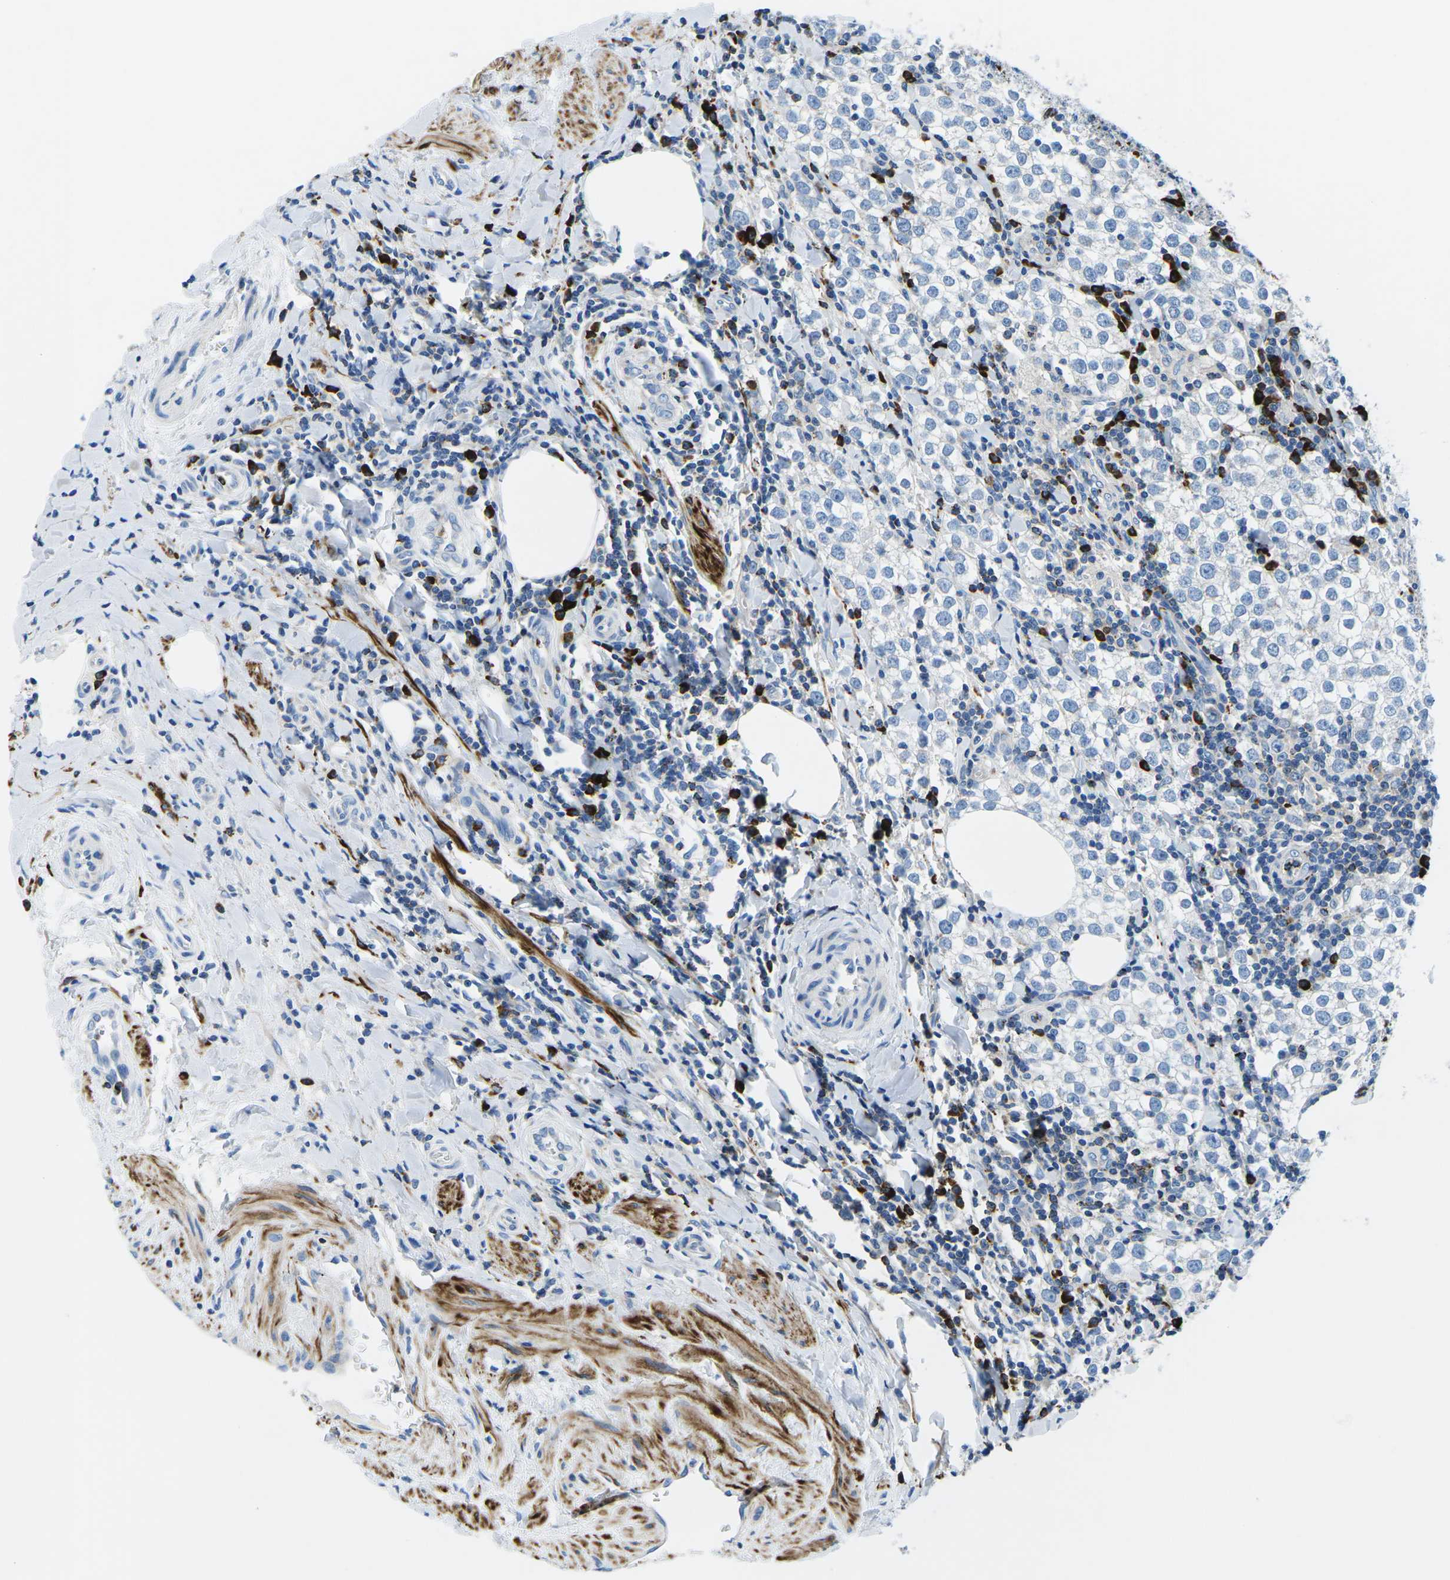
{"staining": {"intensity": "negative", "quantity": "none", "location": "none"}, "tissue": "testis cancer", "cell_type": "Tumor cells", "image_type": "cancer", "snomed": [{"axis": "morphology", "description": "Seminoma, NOS"}, {"axis": "morphology", "description": "Carcinoma, Embryonal, NOS"}, {"axis": "topography", "description": "Testis"}], "caption": "Protein analysis of testis cancer reveals no significant expression in tumor cells. Brightfield microscopy of immunohistochemistry (IHC) stained with DAB (brown) and hematoxylin (blue), captured at high magnification.", "gene": "MC4R", "patient": {"sex": "male", "age": 36}}